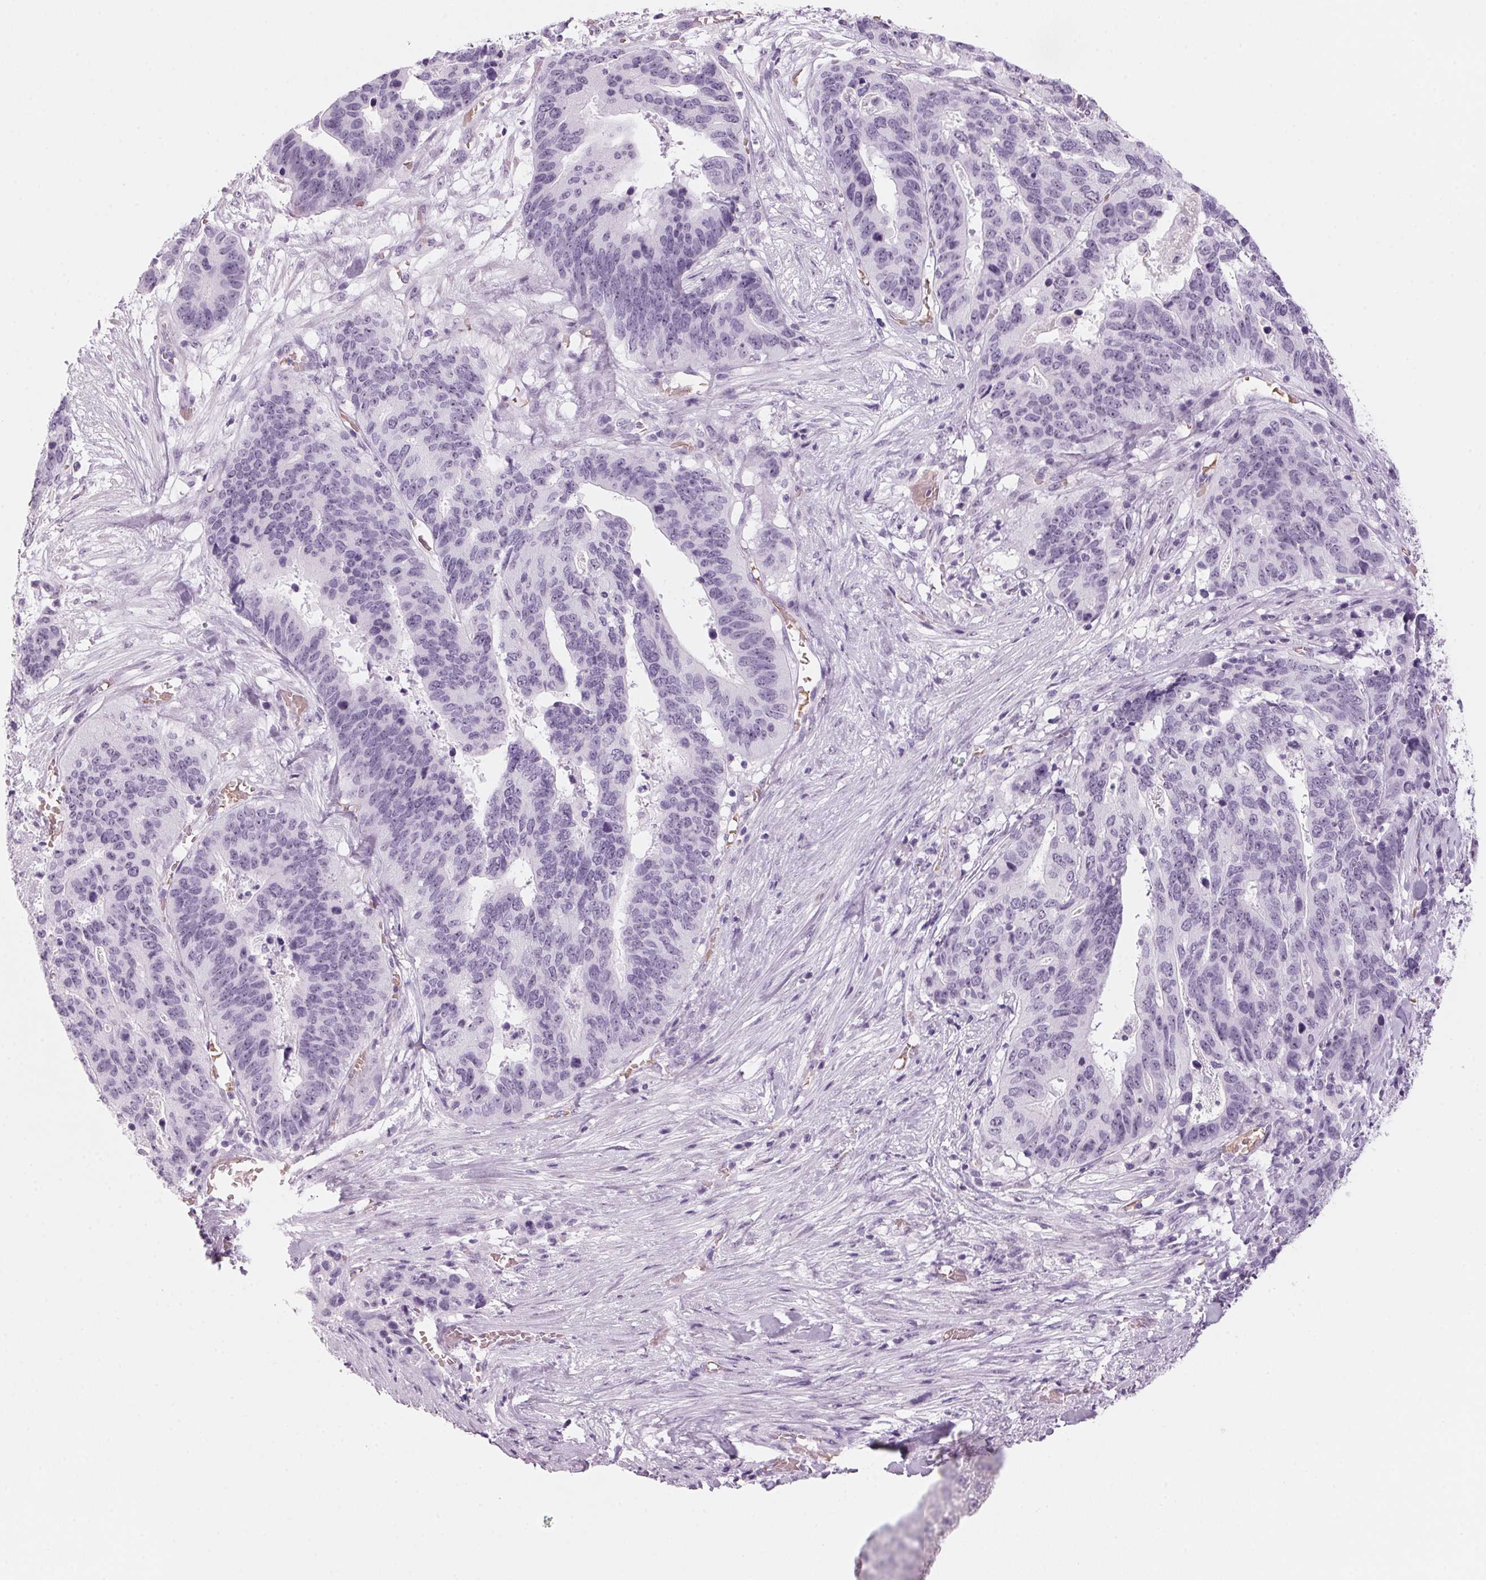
{"staining": {"intensity": "negative", "quantity": "none", "location": "none"}, "tissue": "stomach cancer", "cell_type": "Tumor cells", "image_type": "cancer", "snomed": [{"axis": "morphology", "description": "Adenocarcinoma, NOS"}, {"axis": "topography", "description": "Stomach, upper"}], "caption": "Immunohistochemical staining of human stomach adenocarcinoma demonstrates no significant positivity in tumor cells.", "gene": "DNTTIP2", "patient": {"sex": "female", "age": 67}}